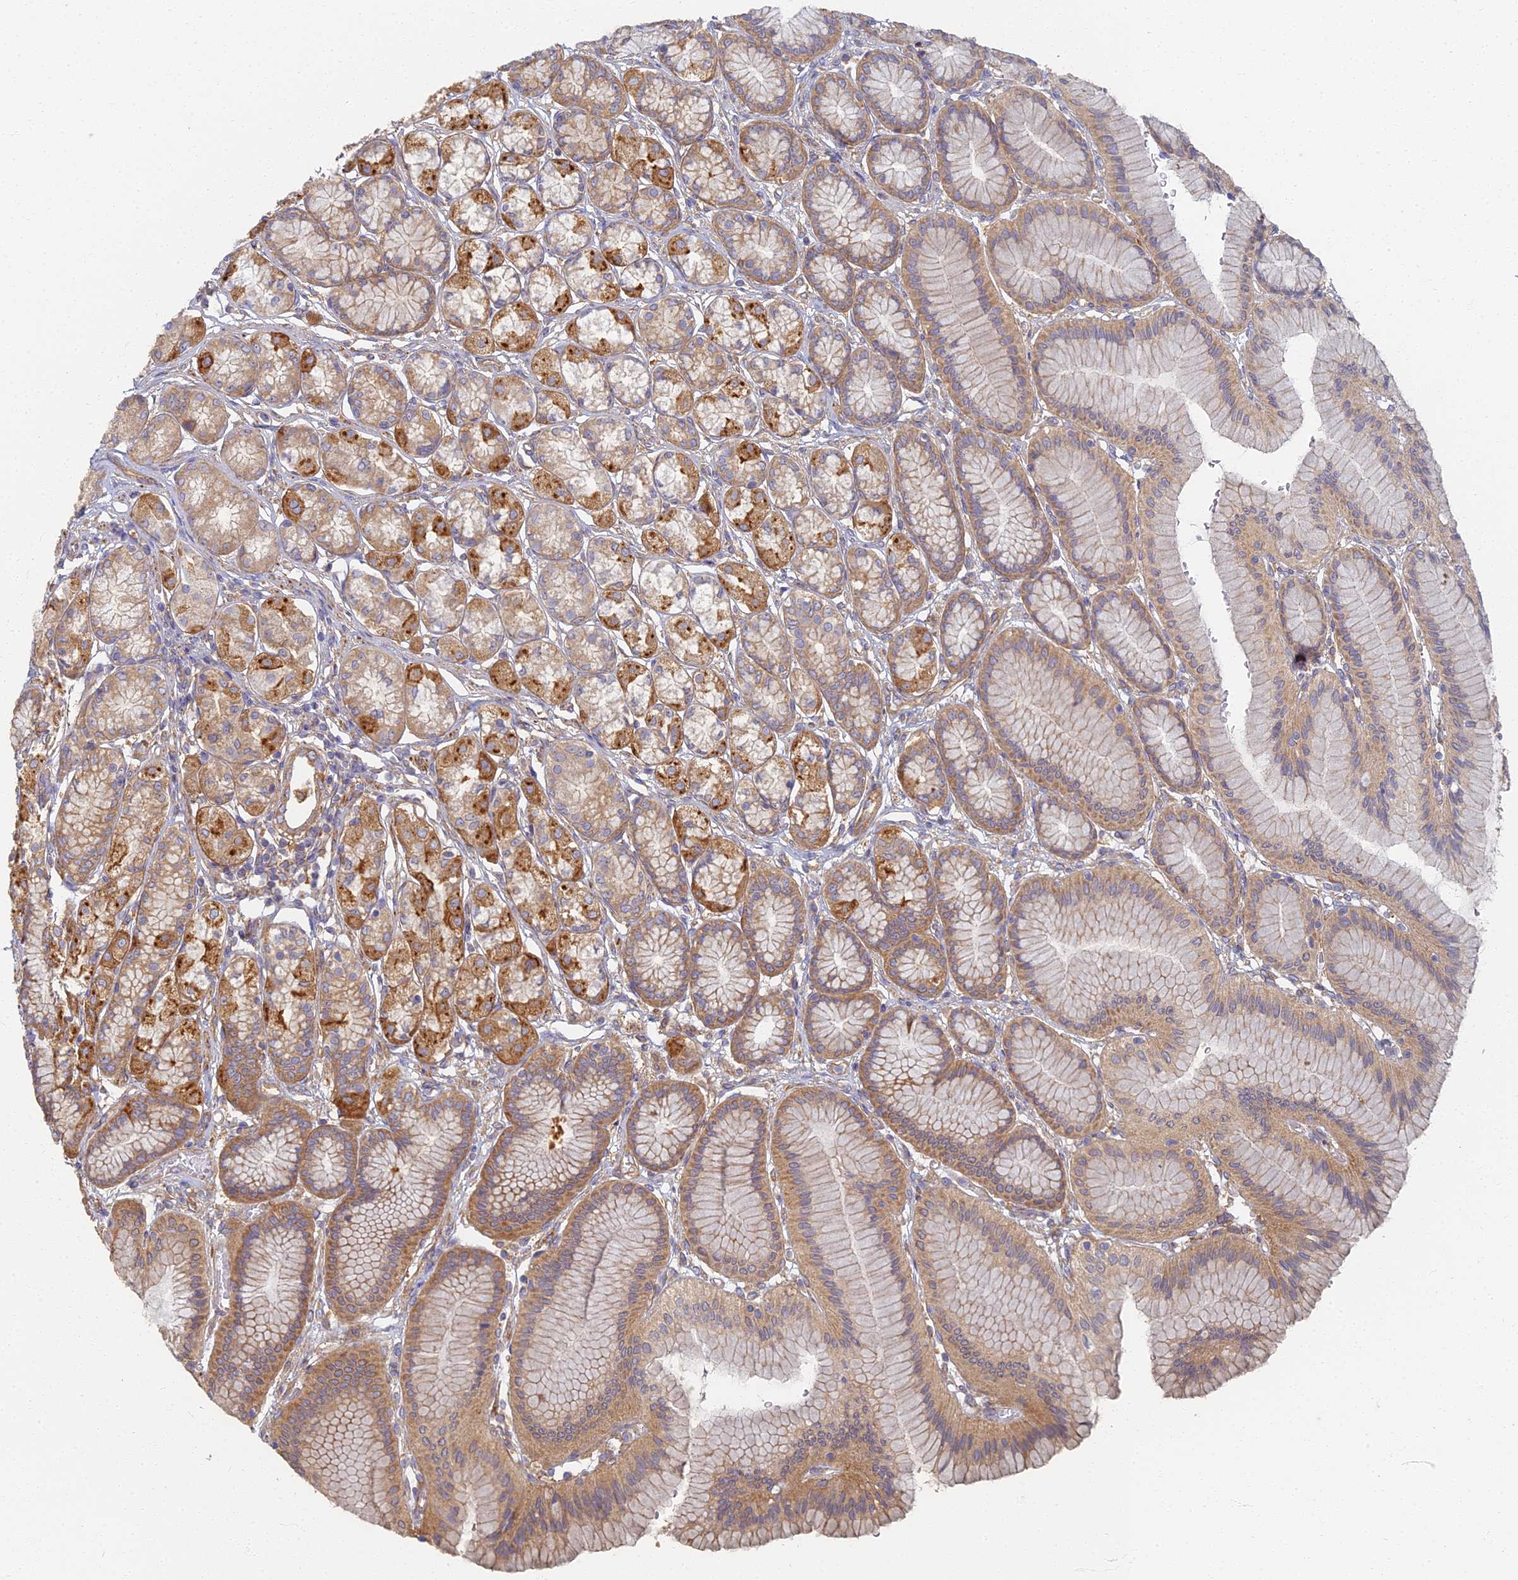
{"staining": {"intensity": "strong", "quantity": ">75%", "location": "cytoplasmic/membranous"}, "tissue": "stomach", "cell_type": "Glandular cells", "image_type": "normal", "snomed": [{"axis": "morphology", "description": "Normal tissue, NOS"}, {"axis": "morphology", "description": "Adenocarcinoma, NOS"}, {"axis": "morphology", "description": "Adenocarcinoma, High grade"}, {"axis": "topography", "description": "Stomach, upper"}, {"axis": "topography", "description": "Stomach"}], "caption": "Protein staining of unremarkable stomach displays strong cytoplasmic/membranous positivity in approximately >75% of glandular cells.", "gene": "RBSN", "patient": {"sex": "female", "age": 65}}